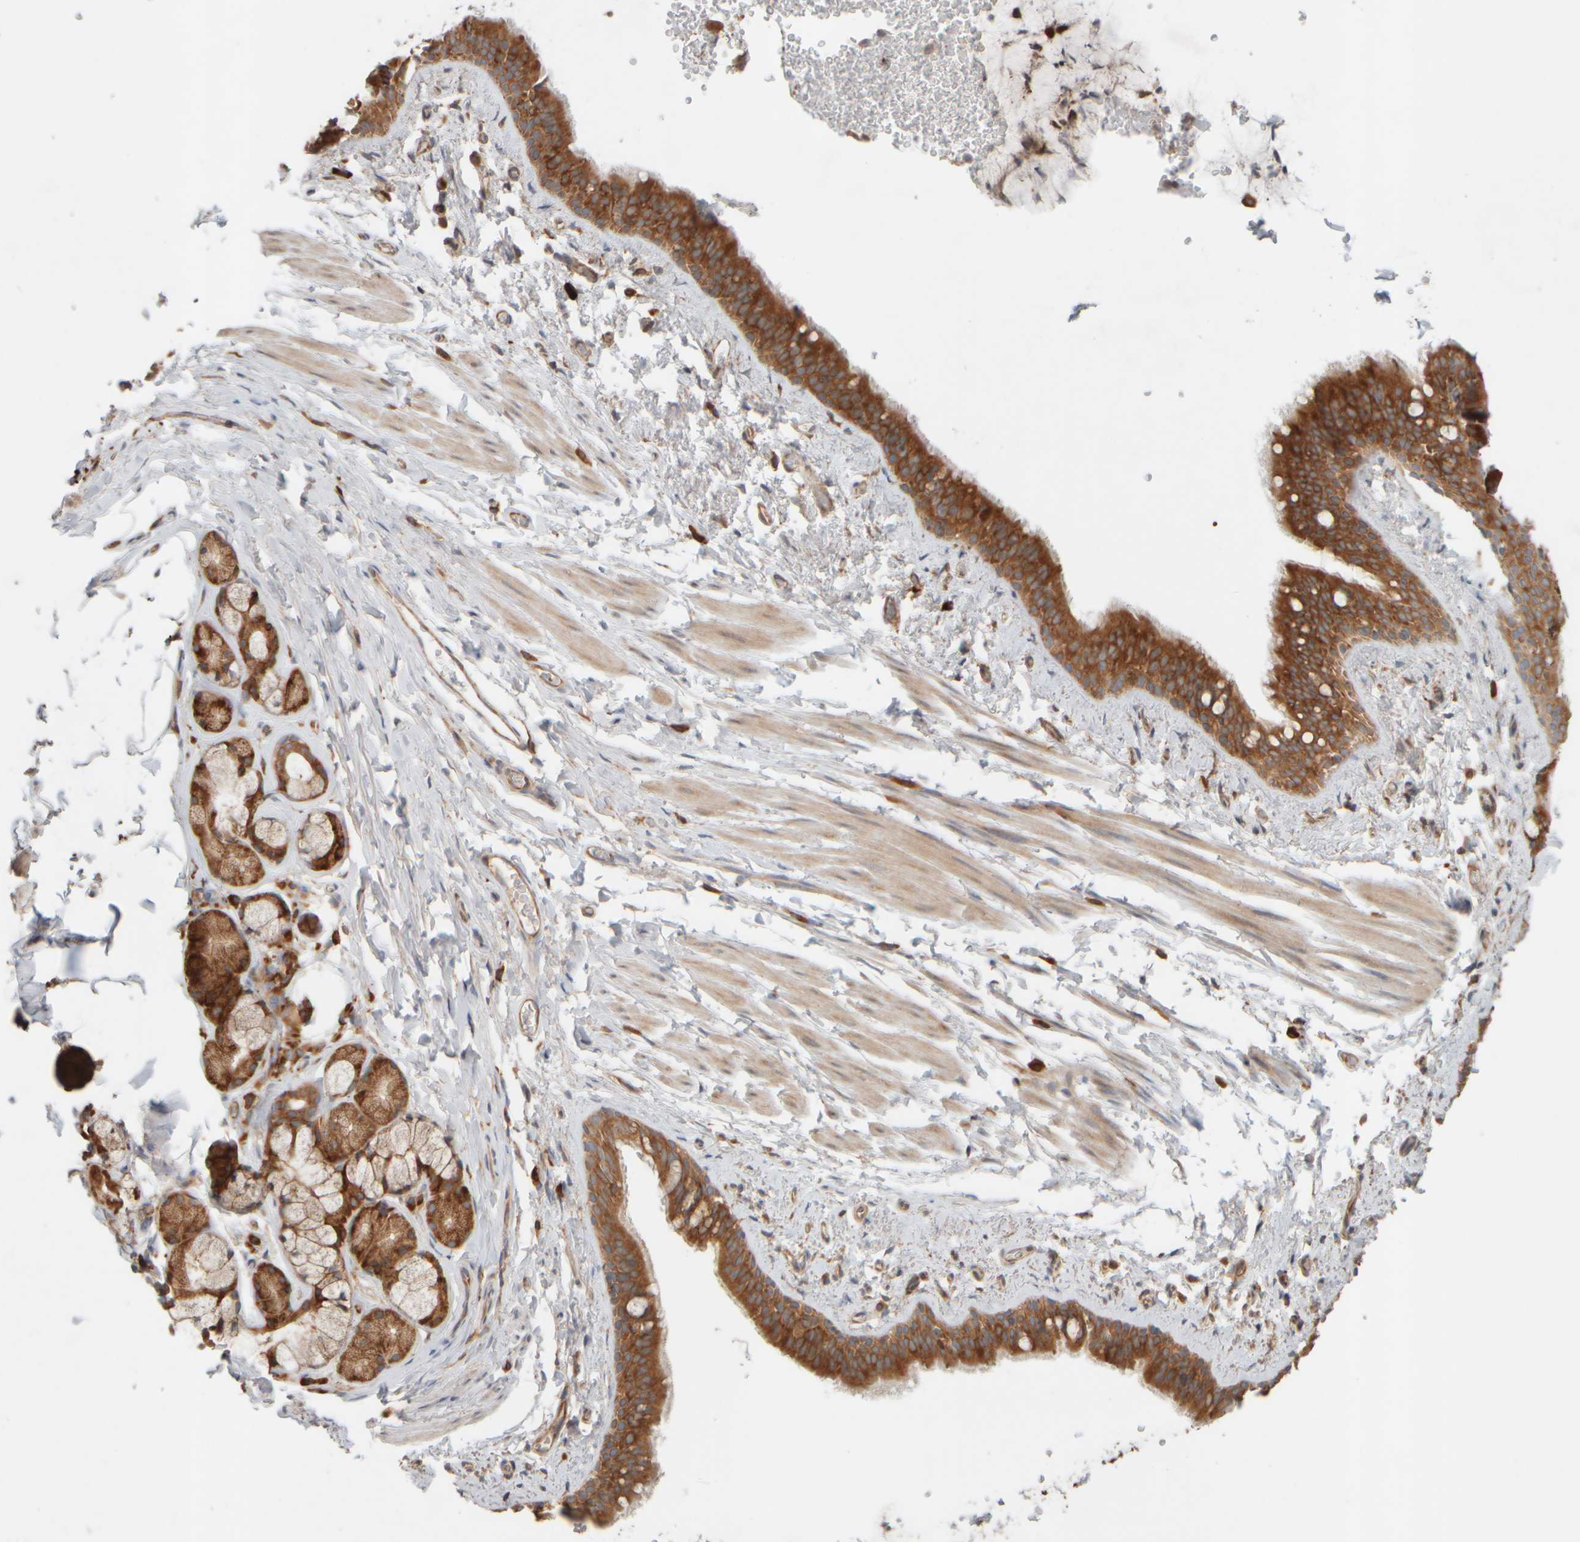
{"staining": {"intensity": "strong", "quantity": ">75%", "location": "cytoplasmic/membranous"}, "tissue": "bronchus", "cell_type": "Respiratory epithelial cells", "image_type": "normal", "snomed": [{"axis": "morphology", "description": "Normal tissue, NOS"}, {"axis": "topography", "description": "Cartilage tissue"}, {"axis": "topography", "description": "Bronchus"}, {"axis": "topography", "description": "Lung"}], "caption": "IHC of normal human bronchus demonstrates high levels of strong cytoplasmic/membranous positivity in approximately >75% of respiratory epithelial cells.", "gene": "EIF2B3", "patient": {"sex": "male", "age": 64}}